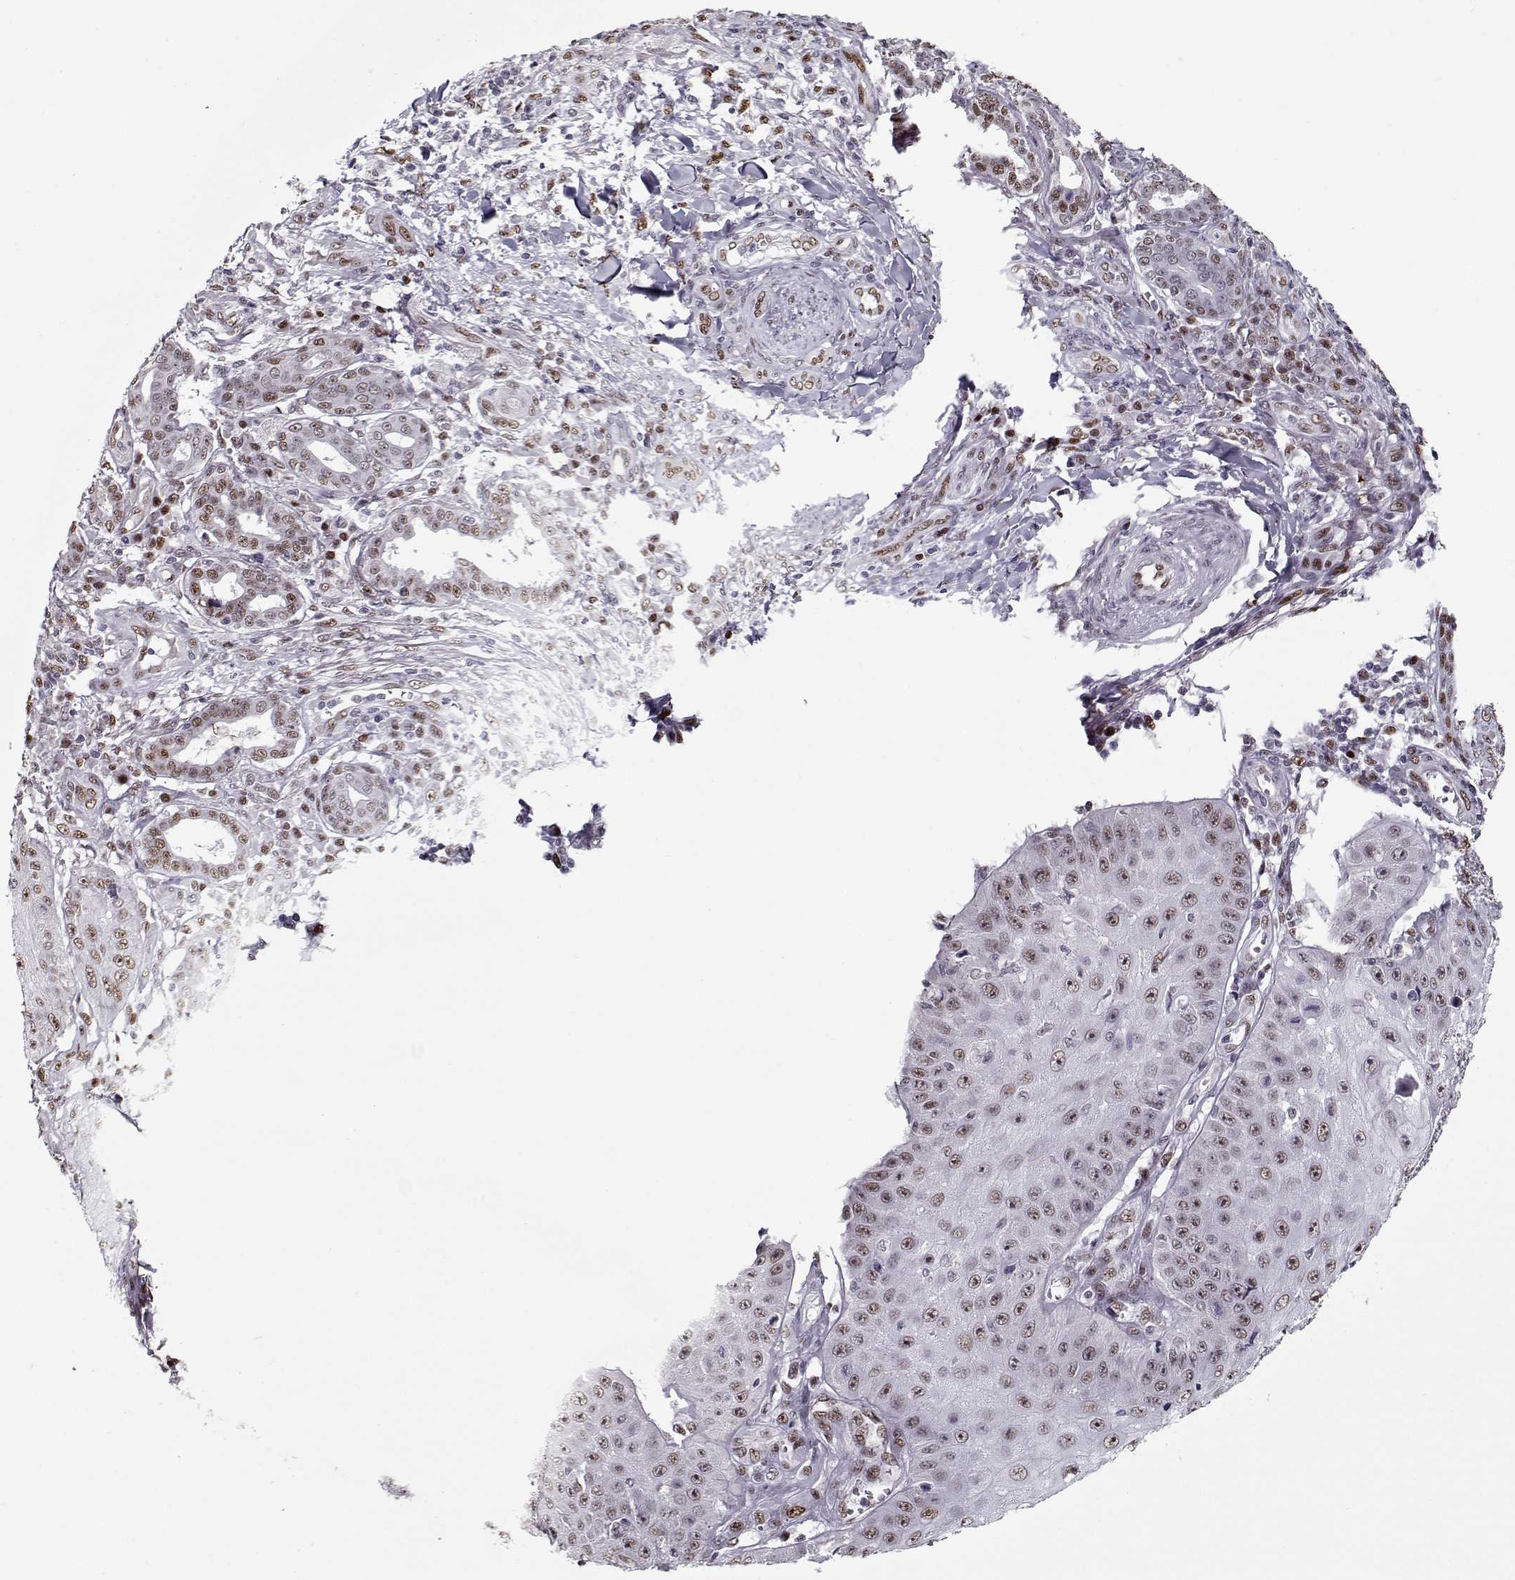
{"staining": {"intensity": "weak", "quantity": ">75%", "location": "nuclear"}, "tissue": "skin cancer", "cell_type": "Tumor cells", "image_type": "cancer", "snomed": [{"axis": "morphology", "description": "Squamous cell carcinoma, NOS"}, {"axis": "topography", "description": "Skin"}], "caption": "A brown stain shows weak nuclear expression of a protein in skin squamous cell carcinoma tumor cells. The protein of interest is stained brown, and the nuclei are stained in blue (DAB IHC with brightfield microscopy, high magnification).", "gene": "PRMT8", "patient": {"sex": "male", "age": 70}}